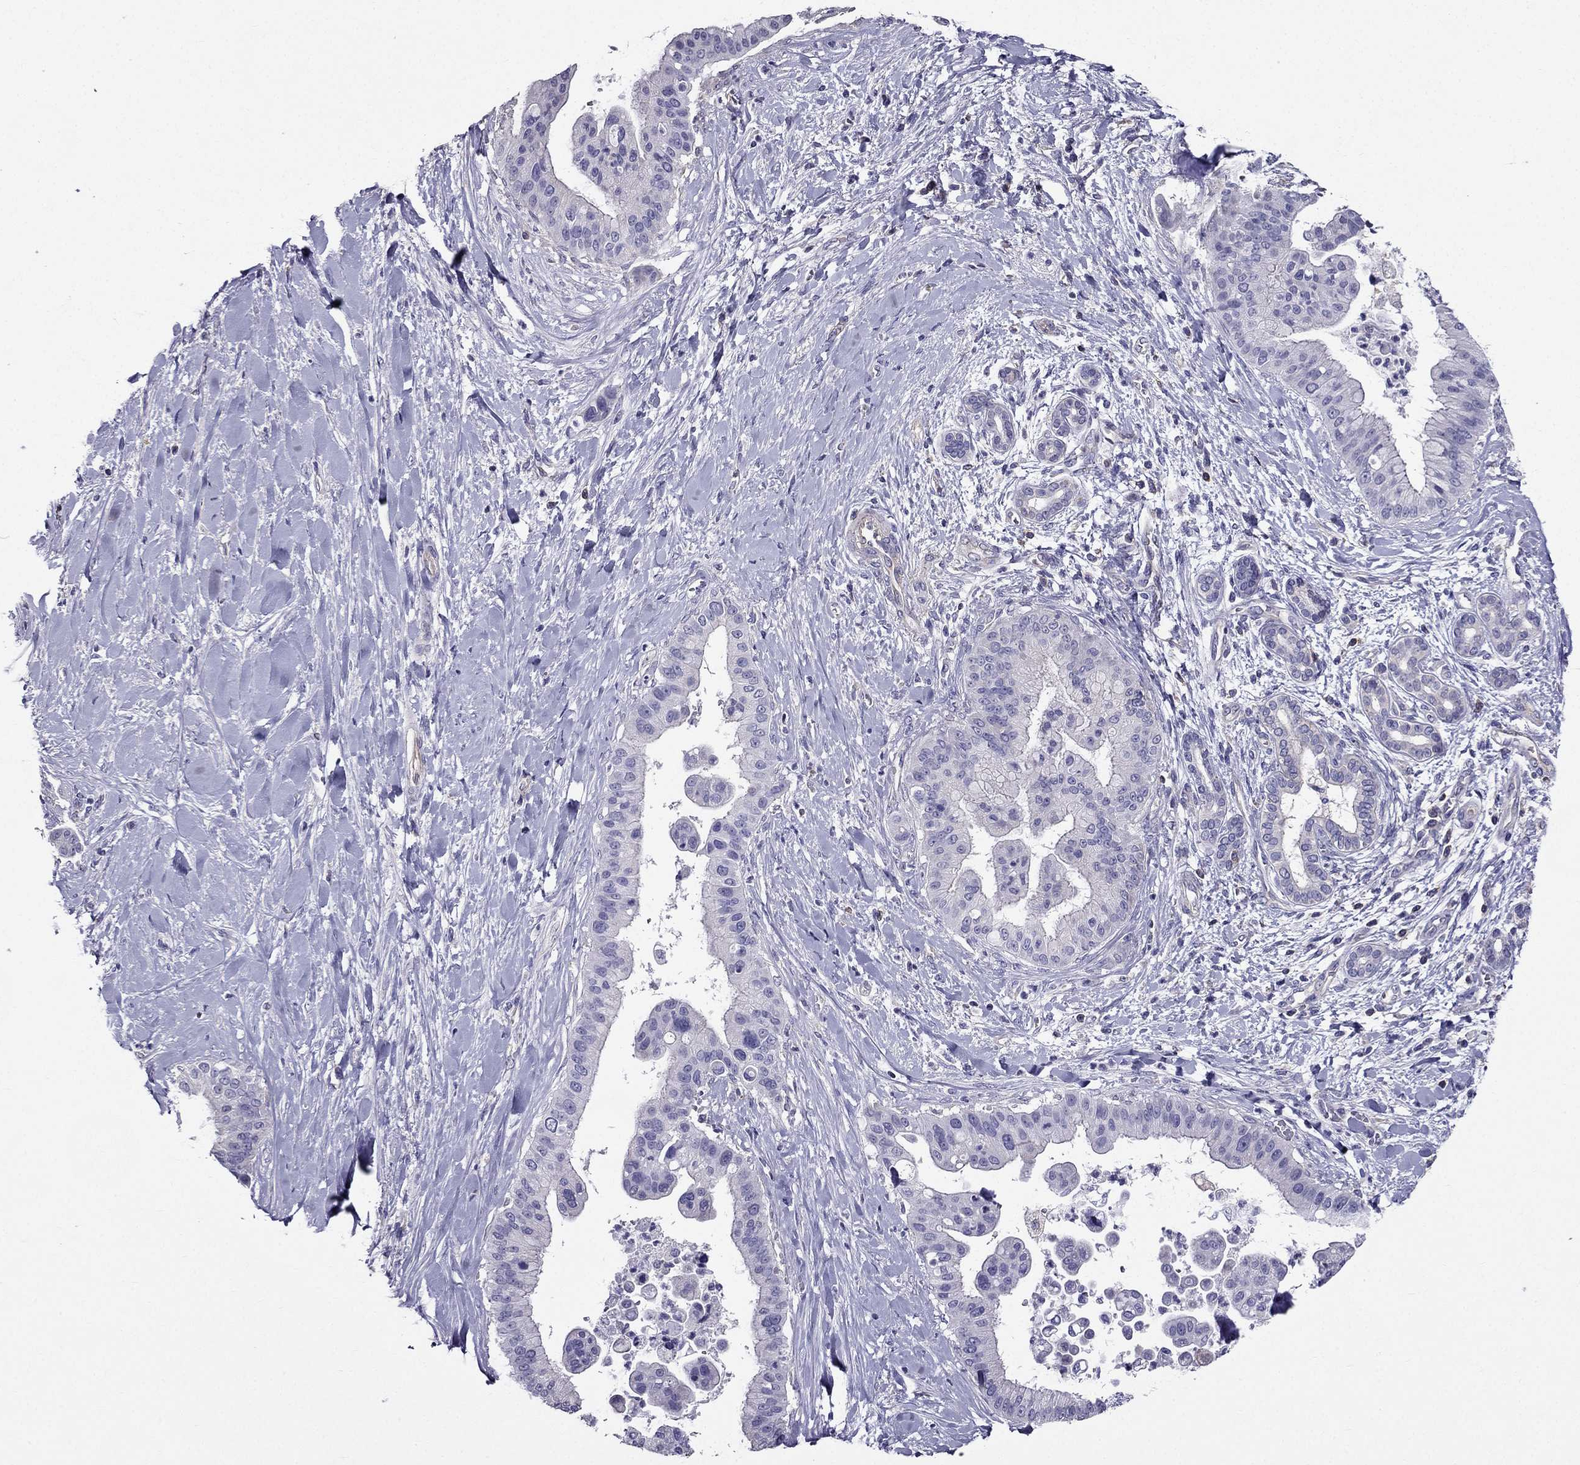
{"staining": {"intensity": "negative", "quantity": "none", "location": "none"}, "tissue": "liver cancer", "cell_type": "Tumor cells", "image_type": "cancer", "snomed": [{"axis": "morphology", "description": "Cholangiocarcinoma"}, {"axis": "topography", "description": "Liver"}], "caption": "Tumor cells are negative for protein expression in human cholangiocarcinoma (liver).", "gene": "AAK1", "patient": {"sex": "female", "age": 54}}